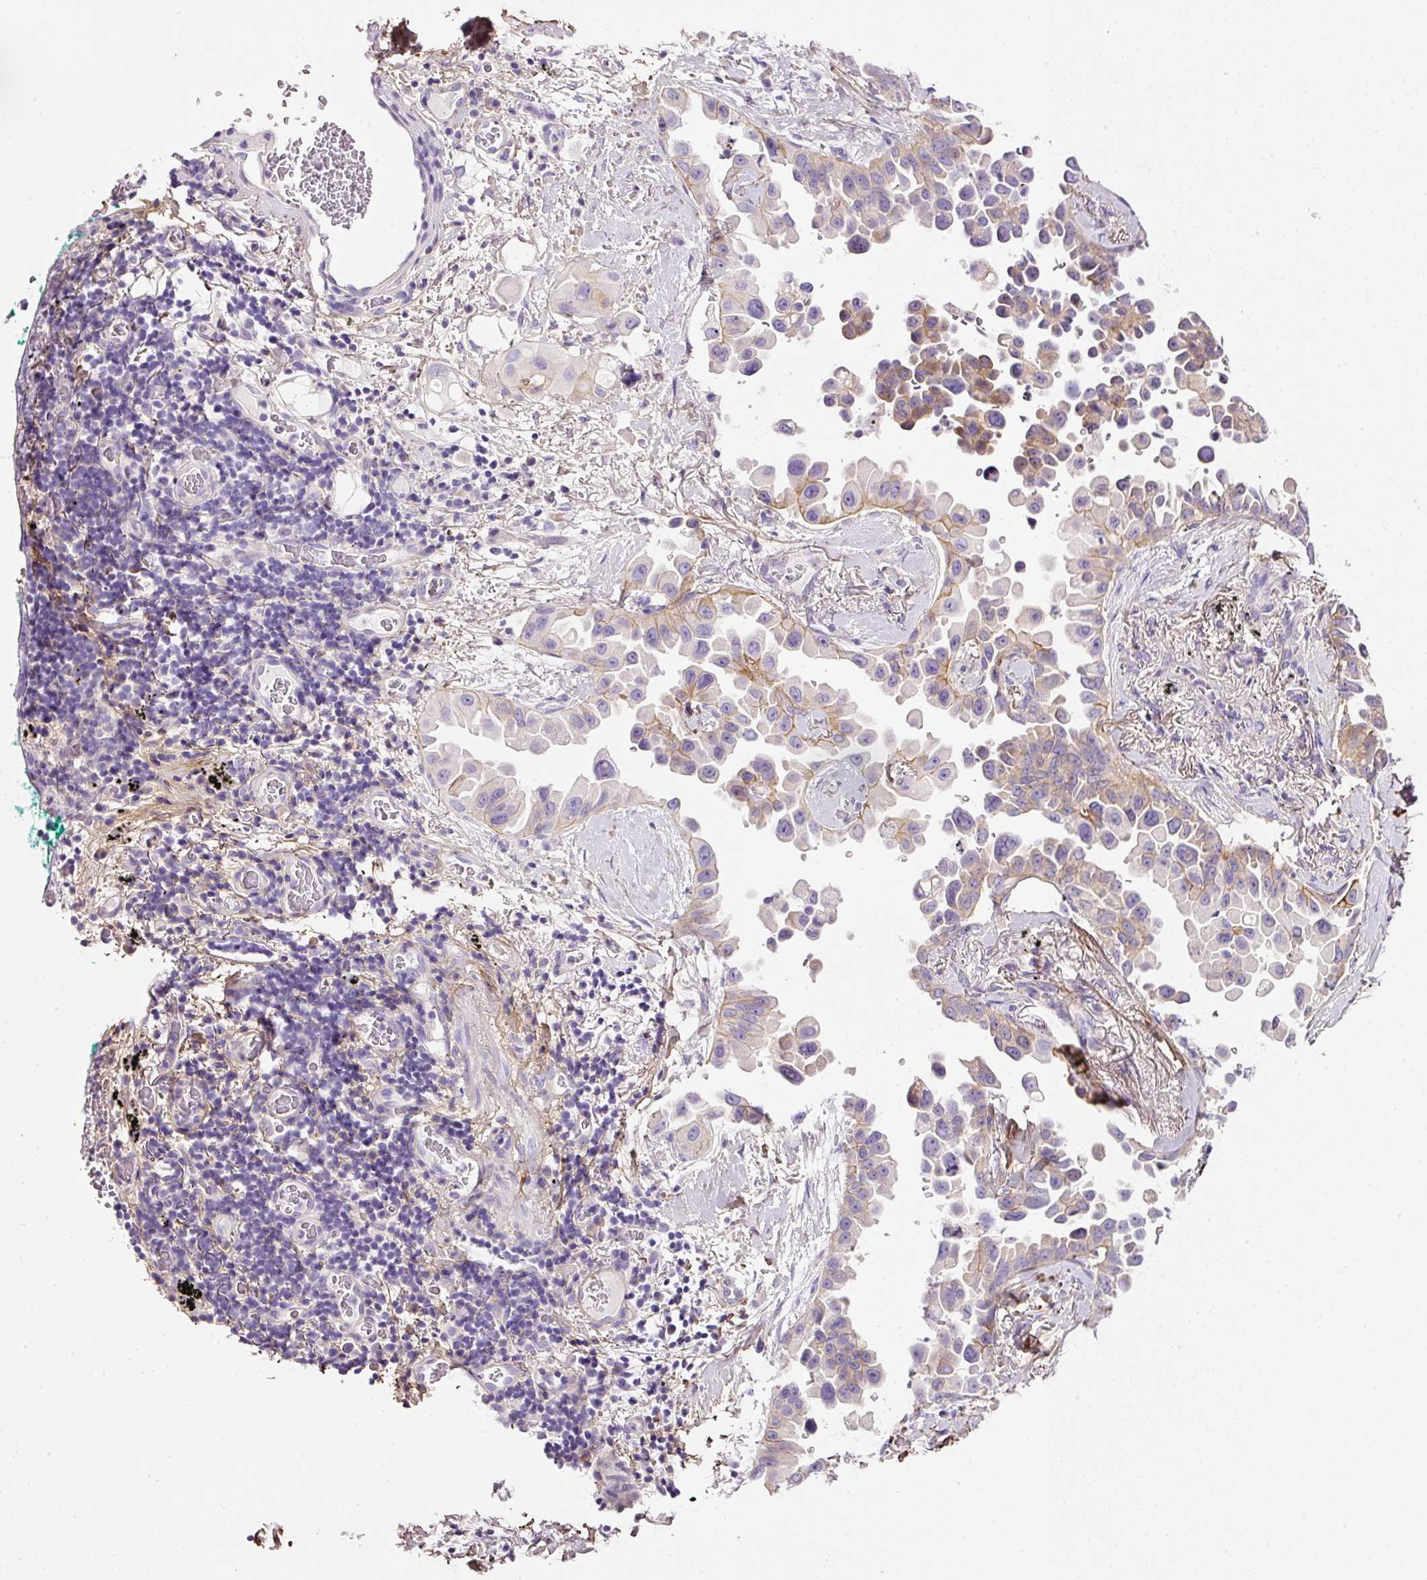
{"staining": {"intensity": "weak", "quantity": "<25%", "location": "cytoplasmic/membranous"}, "tissue": "lung cancer", "cell_type": "Tumor cells", "image_type": "cancer", "snomed": [{"axis": "morphology", "description": "Adenocarcinoma, NOS"}, {"axis": "topography", "description": "Lung"}], "caption": "A high-resolution image shows IHC staining of lung cancer, which displays no significant positivity in tumor cells.", "gene": "SOS2", "patient": {"sex": "female", "age": 67}}